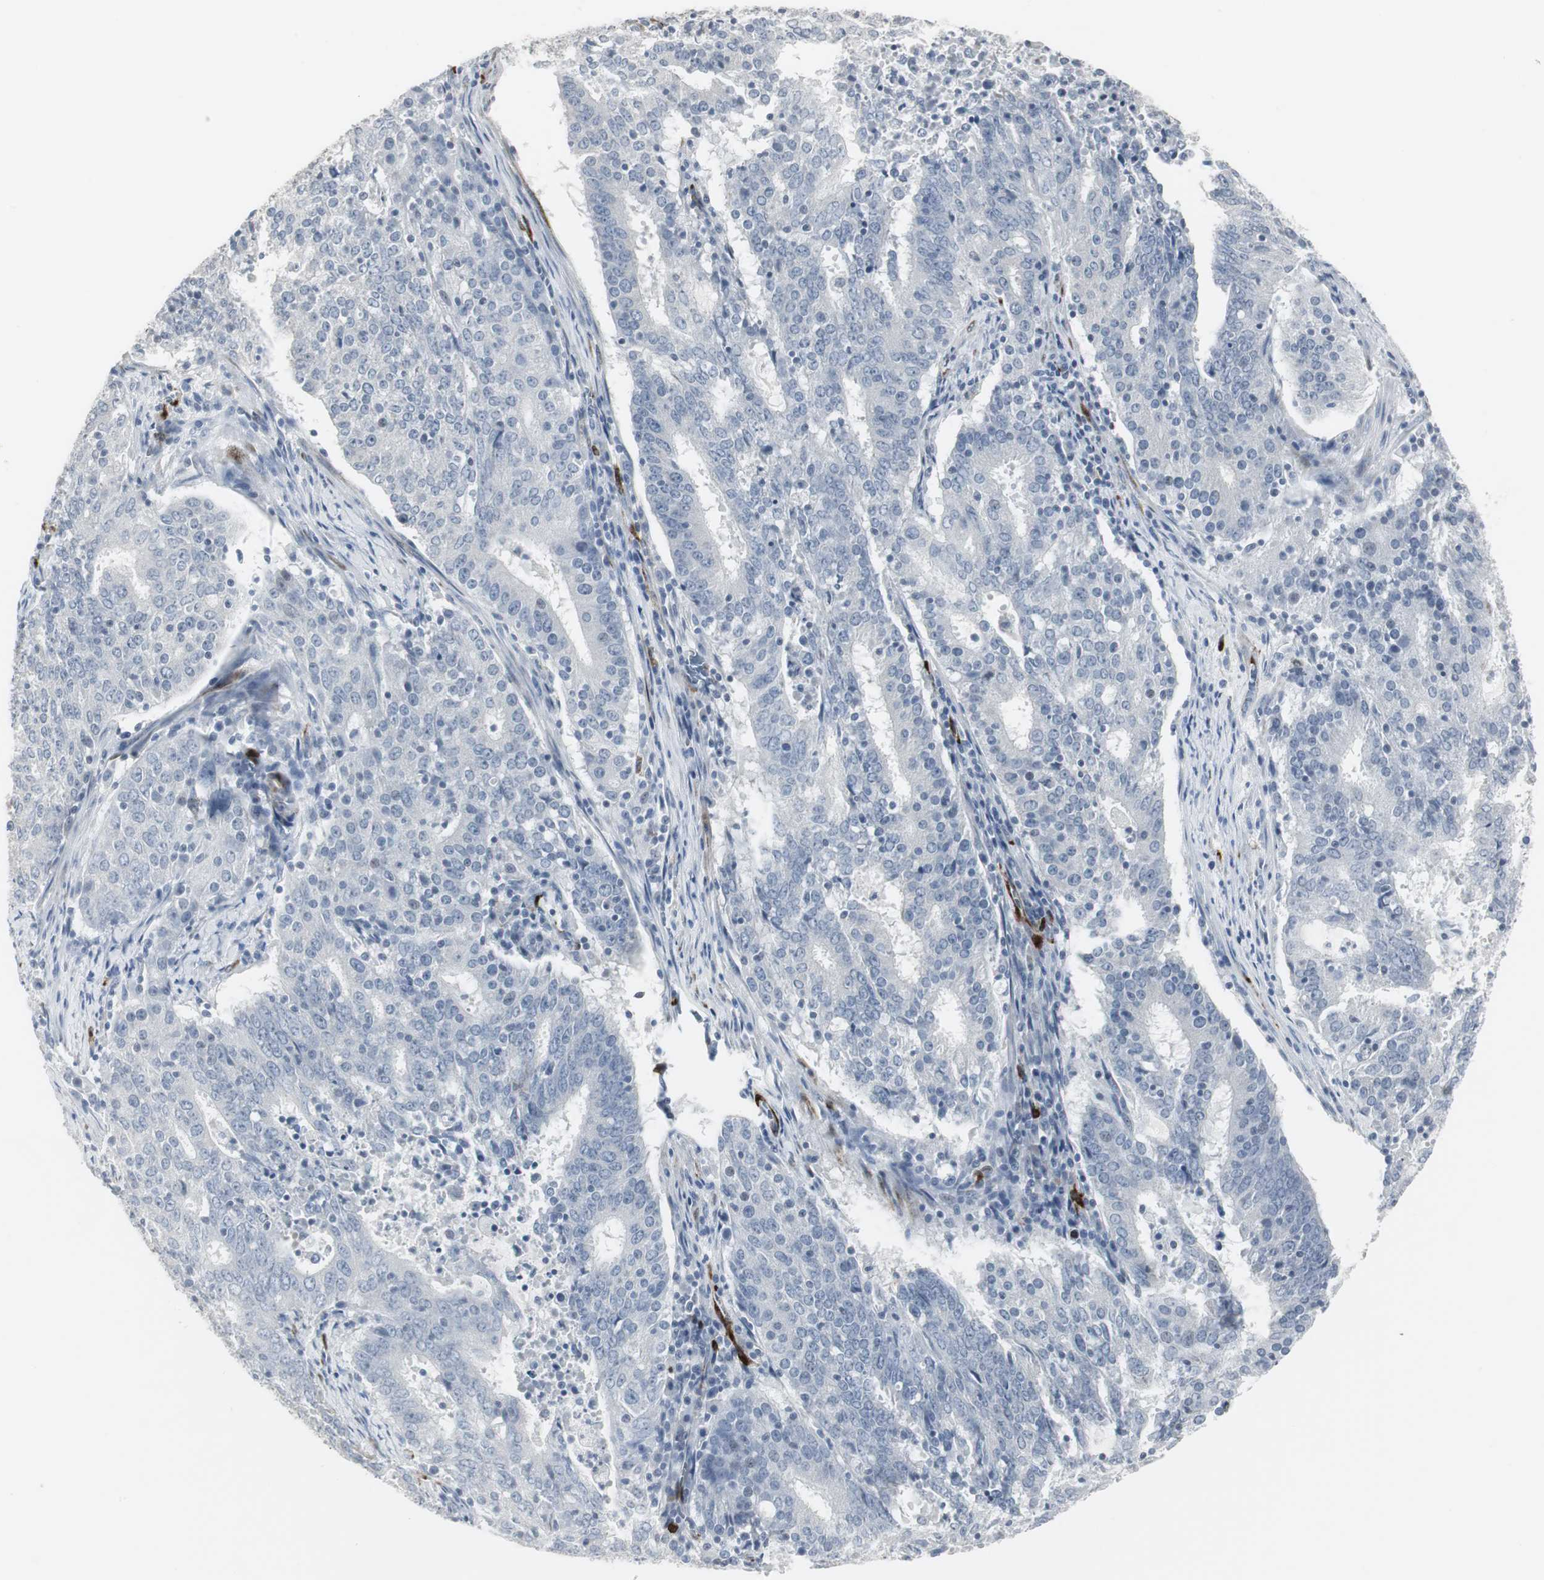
{"staining": {"intensity": "negative", "quantity": "none", "location": "none"}, "tissue": "cervical cancer", "cell_type": "Tumor cells", "image_type": "cancer", "snomed": [{"axis": "morphology", "description": "Adenocarcinoma, NOS"}, {"axis": "topography", "description": "Cervix"}], "caption": "The immunohistochemistry (IHC) image has no significant expression in tumor cells of cervical adenocarcinoma tissue.", "gene": "PPP1R14A", "patient": {"sex": "female", "age": 44}}